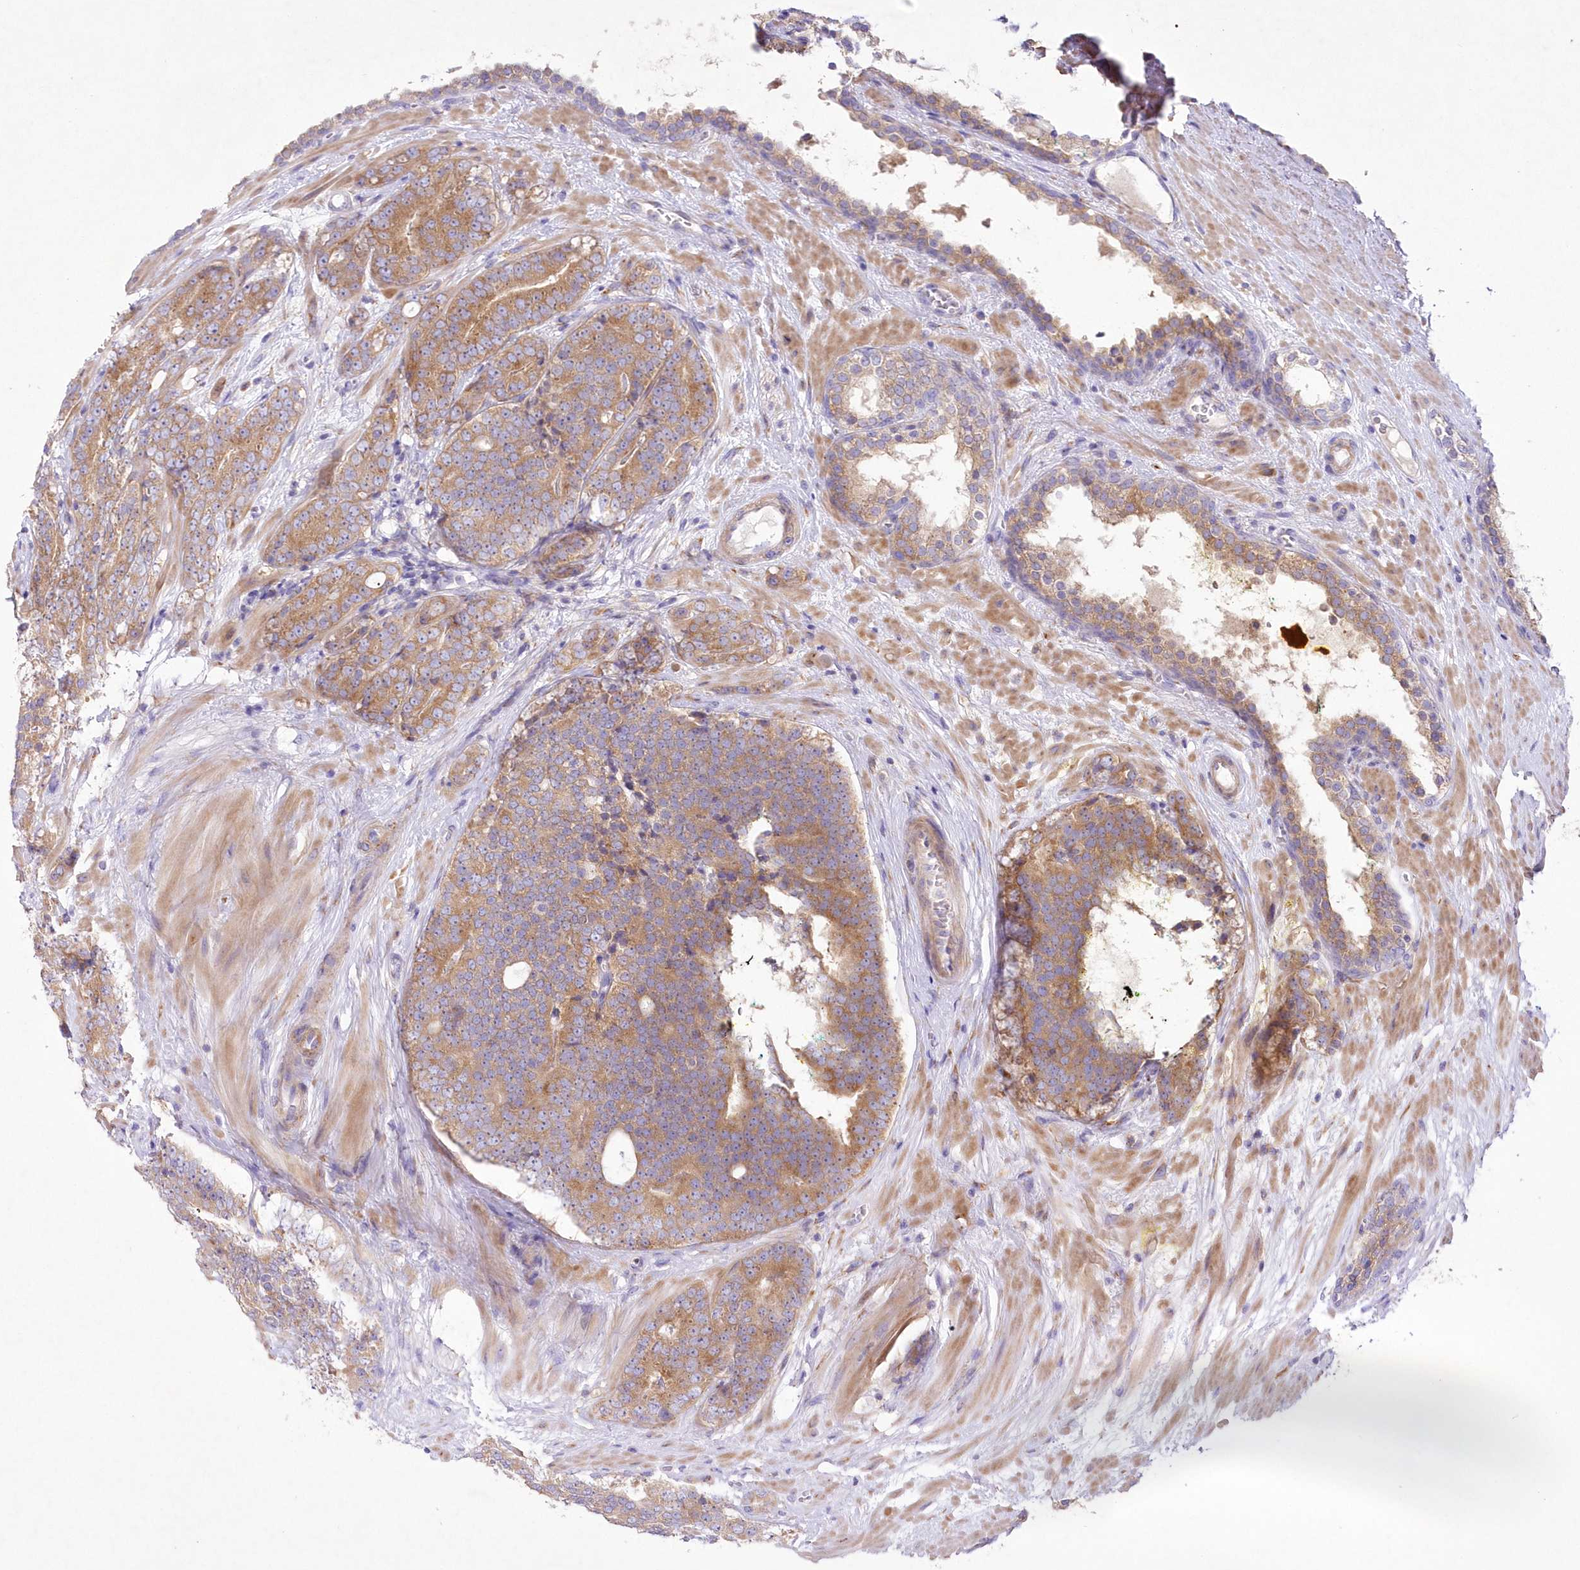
{"staining": {"intensity": "moderate", "quantity": ">75%", "location": "cytoplasmic/membranous"}, "tissue": "prostate cancer", "cell_type": "Tumor cells", "image_type": "cancer", "snomed": [{"axis": "morphology", "description": "Adenocarcinoma, High grade"}, {"axis": "topography", "description": "Prostate"}], "caption": "Immunohistochemistry of adenocarcinoma (high-grade) (prostate) displays medium levels of moderate cytoplasmic/membranous staining in about >75% of tumor cells. (DAB (3,3'-diaminobenzidine) = brown stain, brightfield microscopy at high magnification).", "gene": "ARFGEF3", "patient": {"sex": "male", "age": 56}}